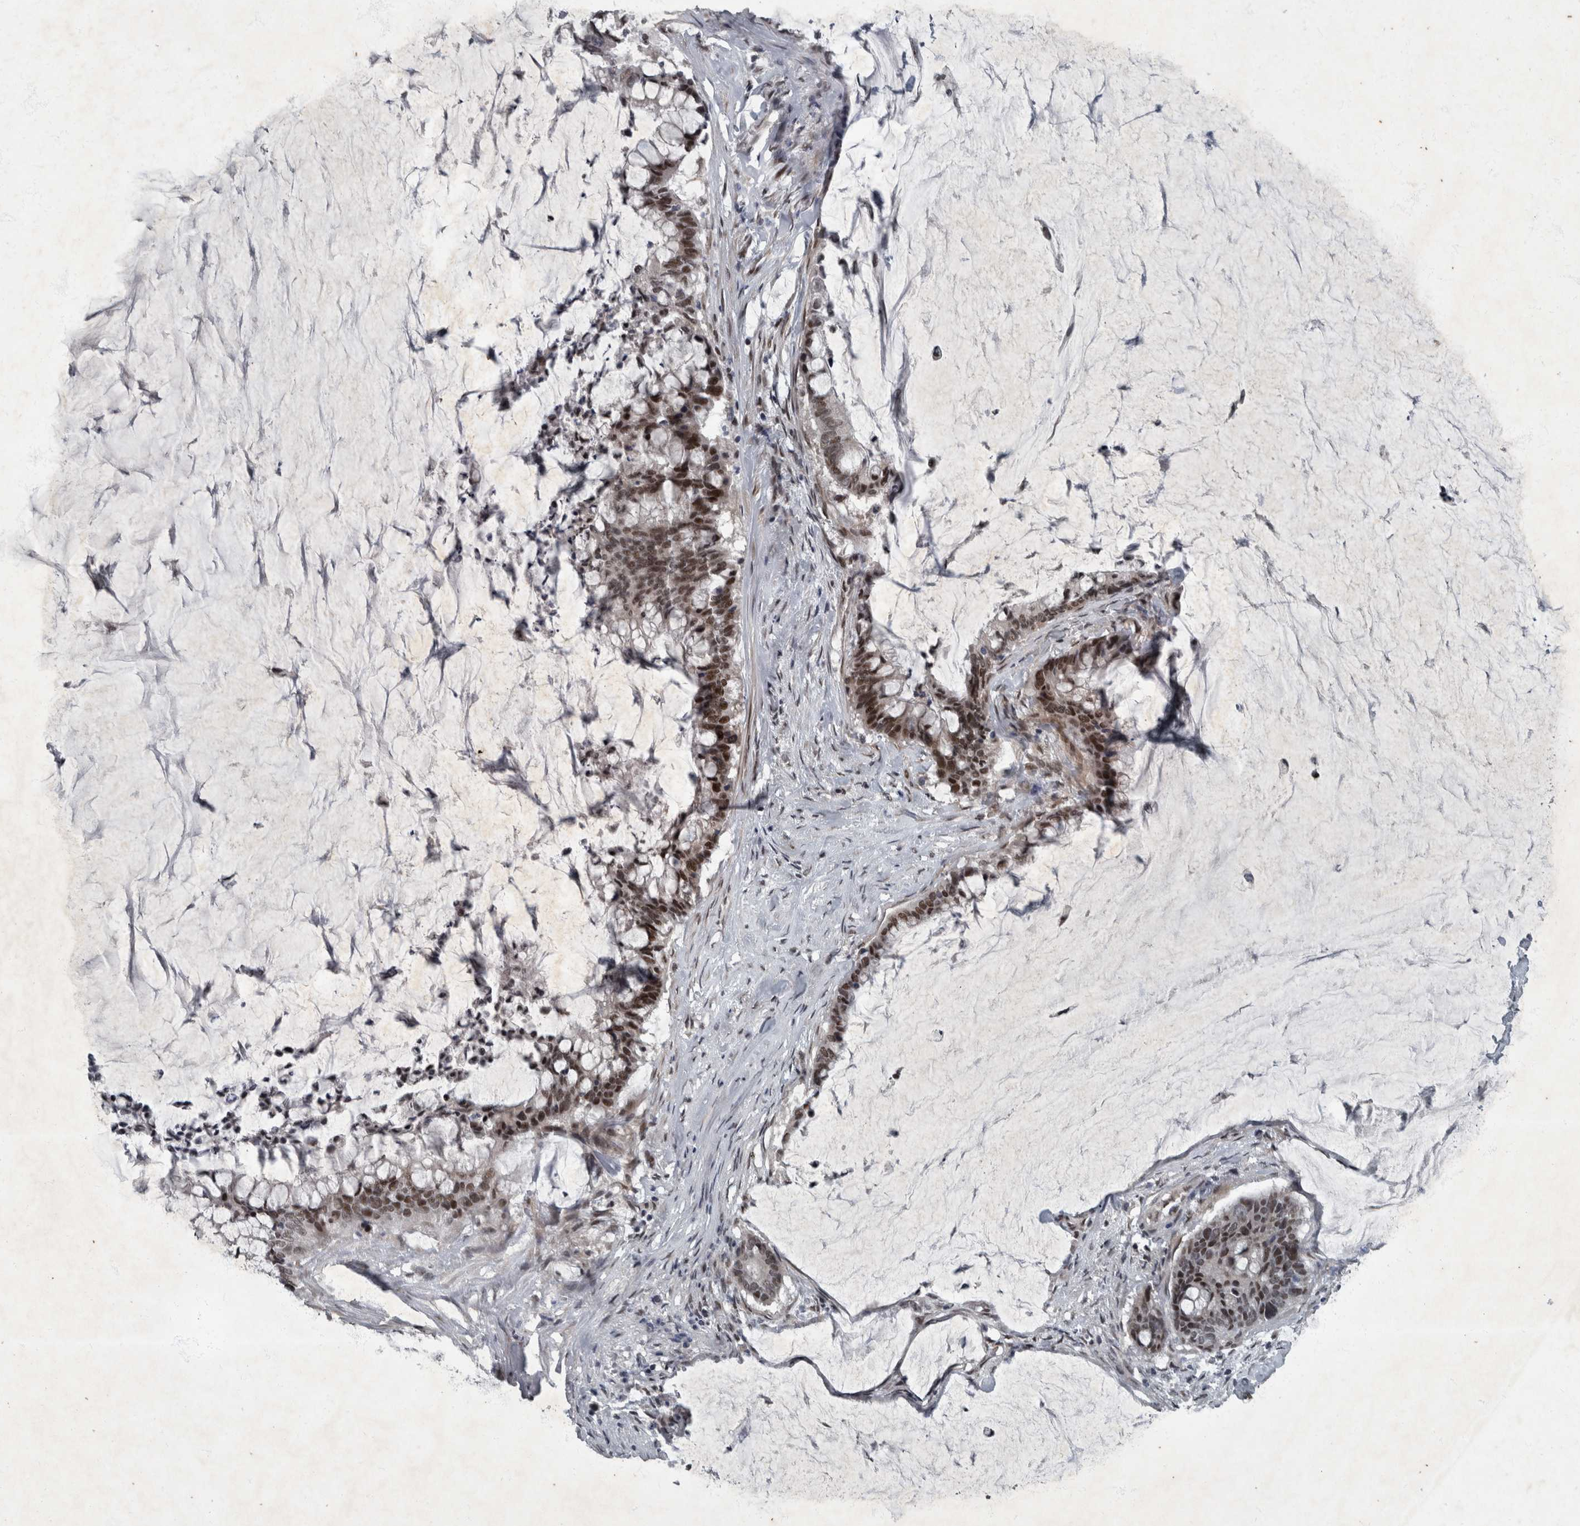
{"staining": {"intensity": "strong", "quantity": ">75%", "location": "nuclear"}, "tissue": "pancreatic cancer", "cell_type": "Tumor cells", "image_type": "cancer", "snomed": [{"axis": "morphology", "description": "Adenocarcinoma, NOS"}, {"axis": "topography", "description": "Pancreas"}], "caption": "The micrograph reveals a brown stain indicating the presence of a protein in the nuclear of tumor cells in pancreatic cancer (adenocarcinoma). Using DAB (3,3'-diaminobenzidine) (brown) and hematoxylin (blue) stains, captured at high magnification using brightfield microscopy.", "gene": "WDR33", "patient": {"sex": "male", "age": 41}}